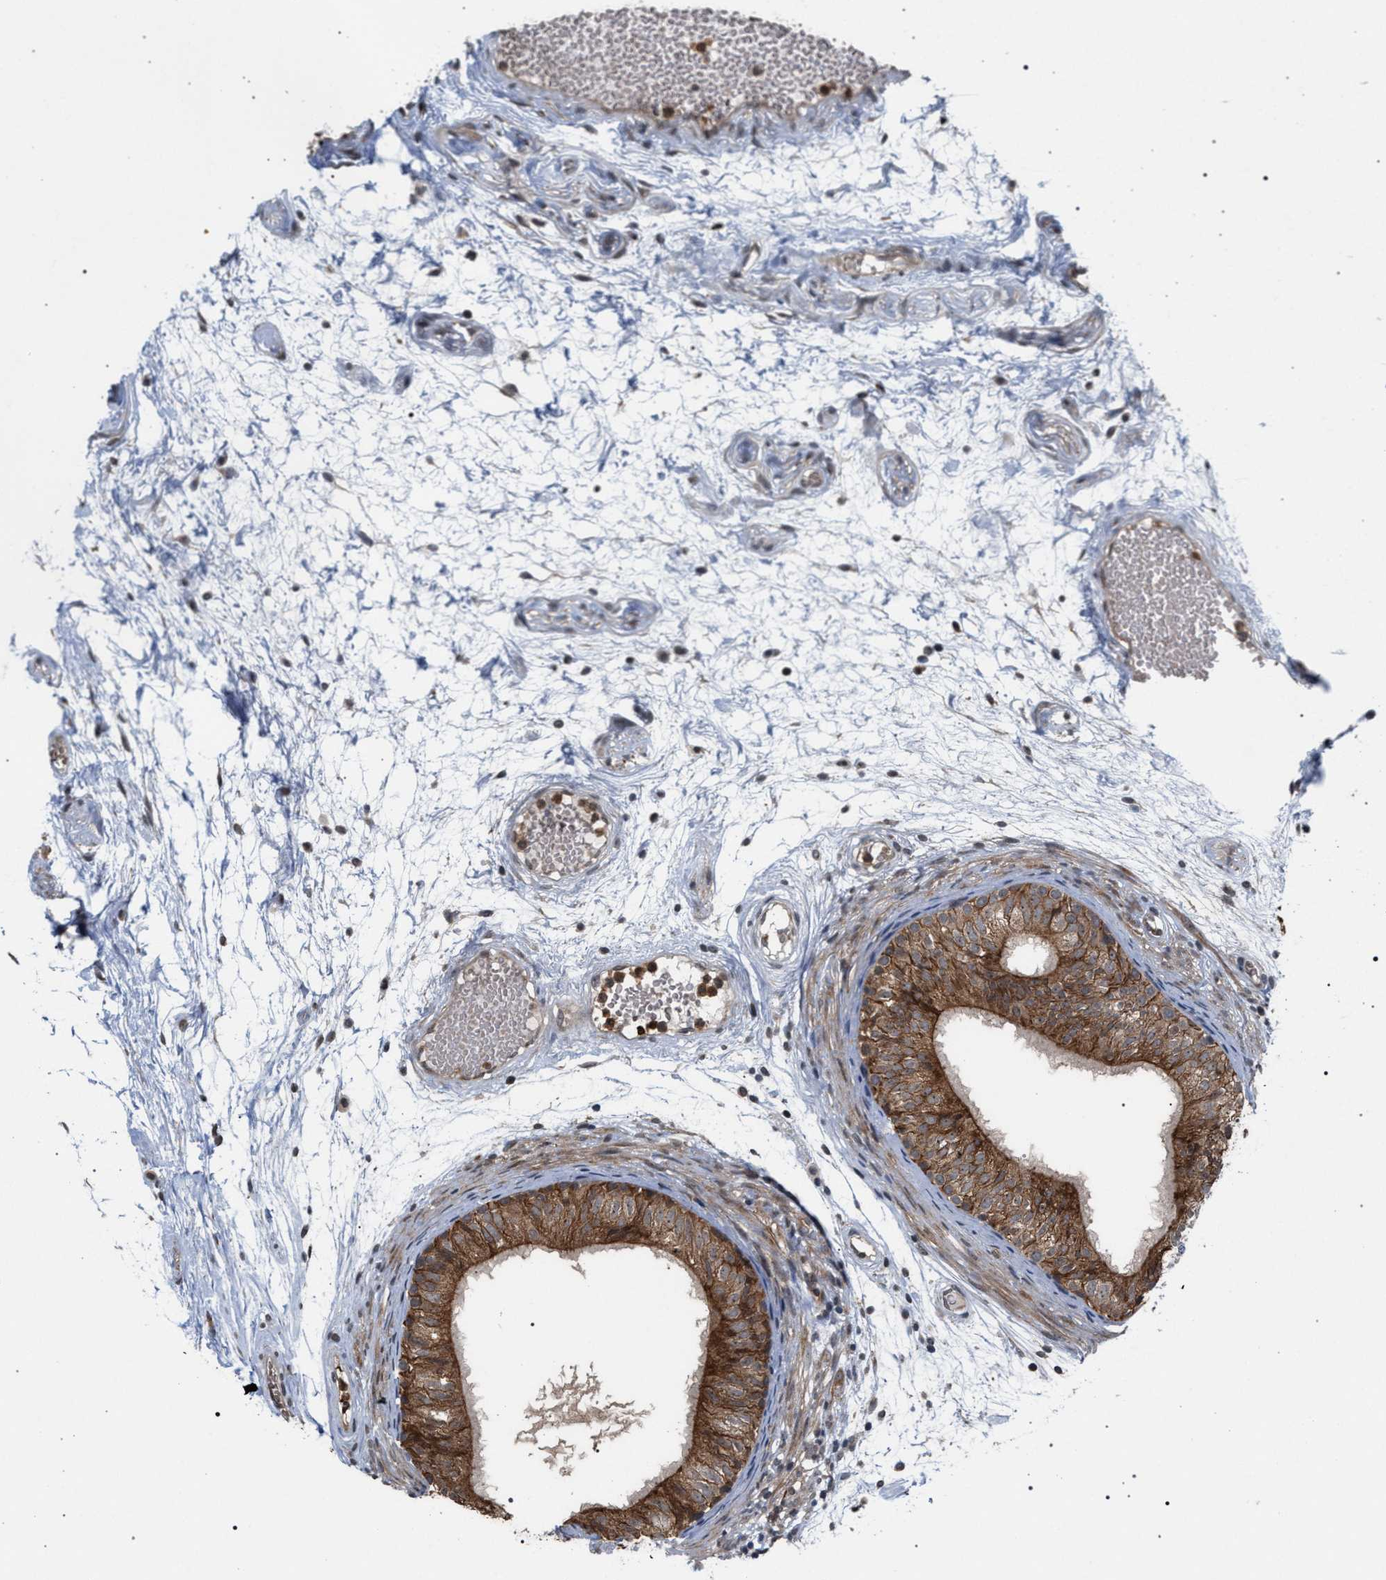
{"staining": {"intensity": "moderate", "quantity": ">75%", "location": "cytoplasmic/membranous"}, "tissue": "epididymis", "cell_type": "Glandular cells", "image_type": "normal", "snomed": [{"axis": "morphology", "description": "Normal tissue, NOS"}, {"axis": "morphology", "description": "Atrophy, NOS"}, {"axis": "topography", "description": "Testis"}, {"axis": "topography", "description": "Epididymis"}], "caption": "Immunohistochemical staining of benign epididymis demonstrates >75% levels of moderate cytoplasmic/membranous protein positivity in approximately >75% of glandular cells.", "gene": "IRAK4", "patient": {"sex": "male", "age": 18}}